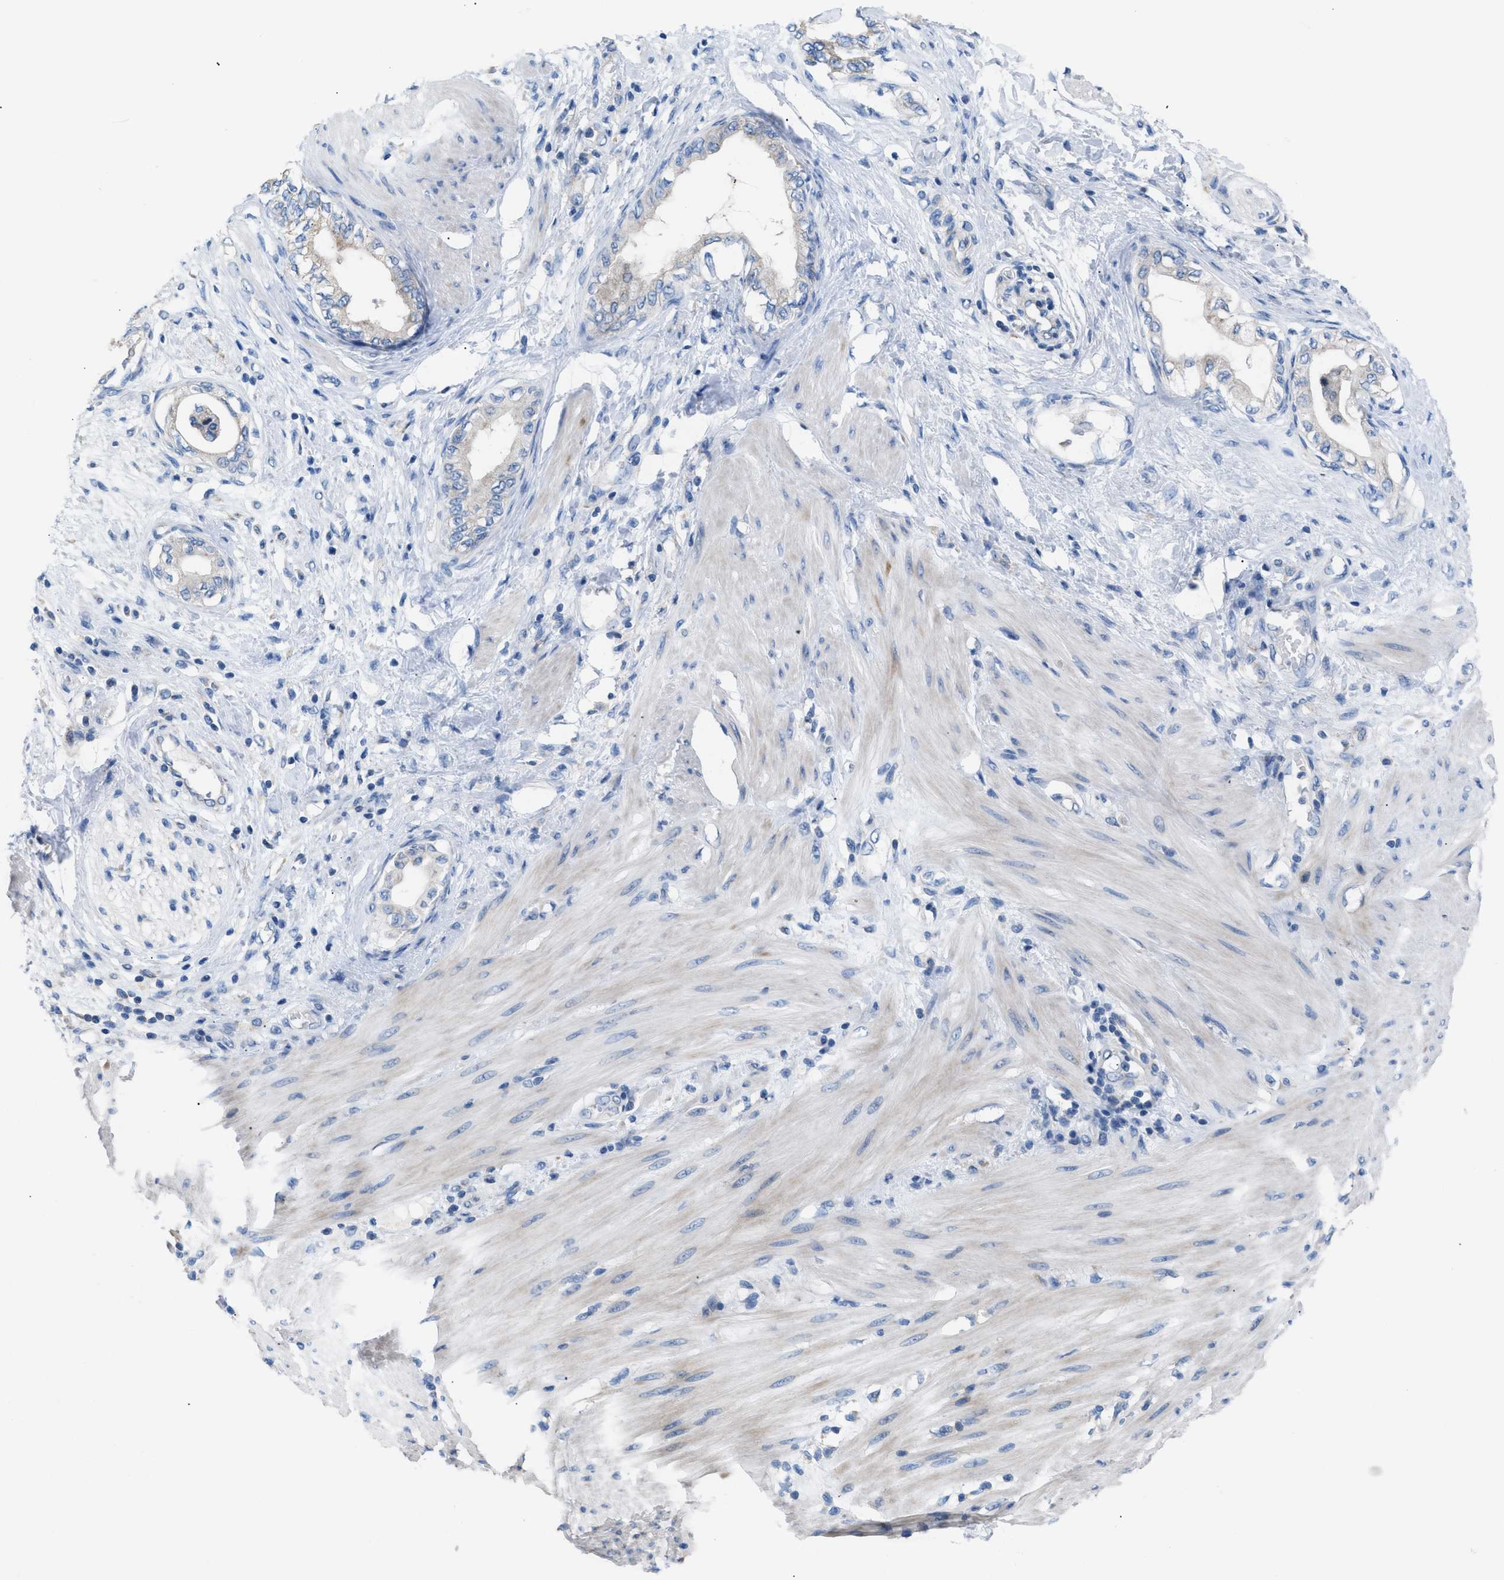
{"staining": {"intensity": "weak", "quantity": "<25%", "location": "cytoplasmic/membranous"}, "tissue": "pancreatic cancer", "cell_type": "Tumor cells", "image_type": "cancer", "snomed": [{"axis": "morphology", "description": "Normal tissue, NOS"}, {"axis": "morphology", "description": "Adenocarcinoma, NOS"}, {"axis": "topography", "description": "Pancreas"}, {"axis": "topography", "description": "Duodenum"}], "caption": "DAB immunohistochemical staining of adenocarcinoma (pancreatic) exhibits no significant staining in tumor cells.", "gene": "ILDR1", "patient": {"sex": "female", "age": 60}}